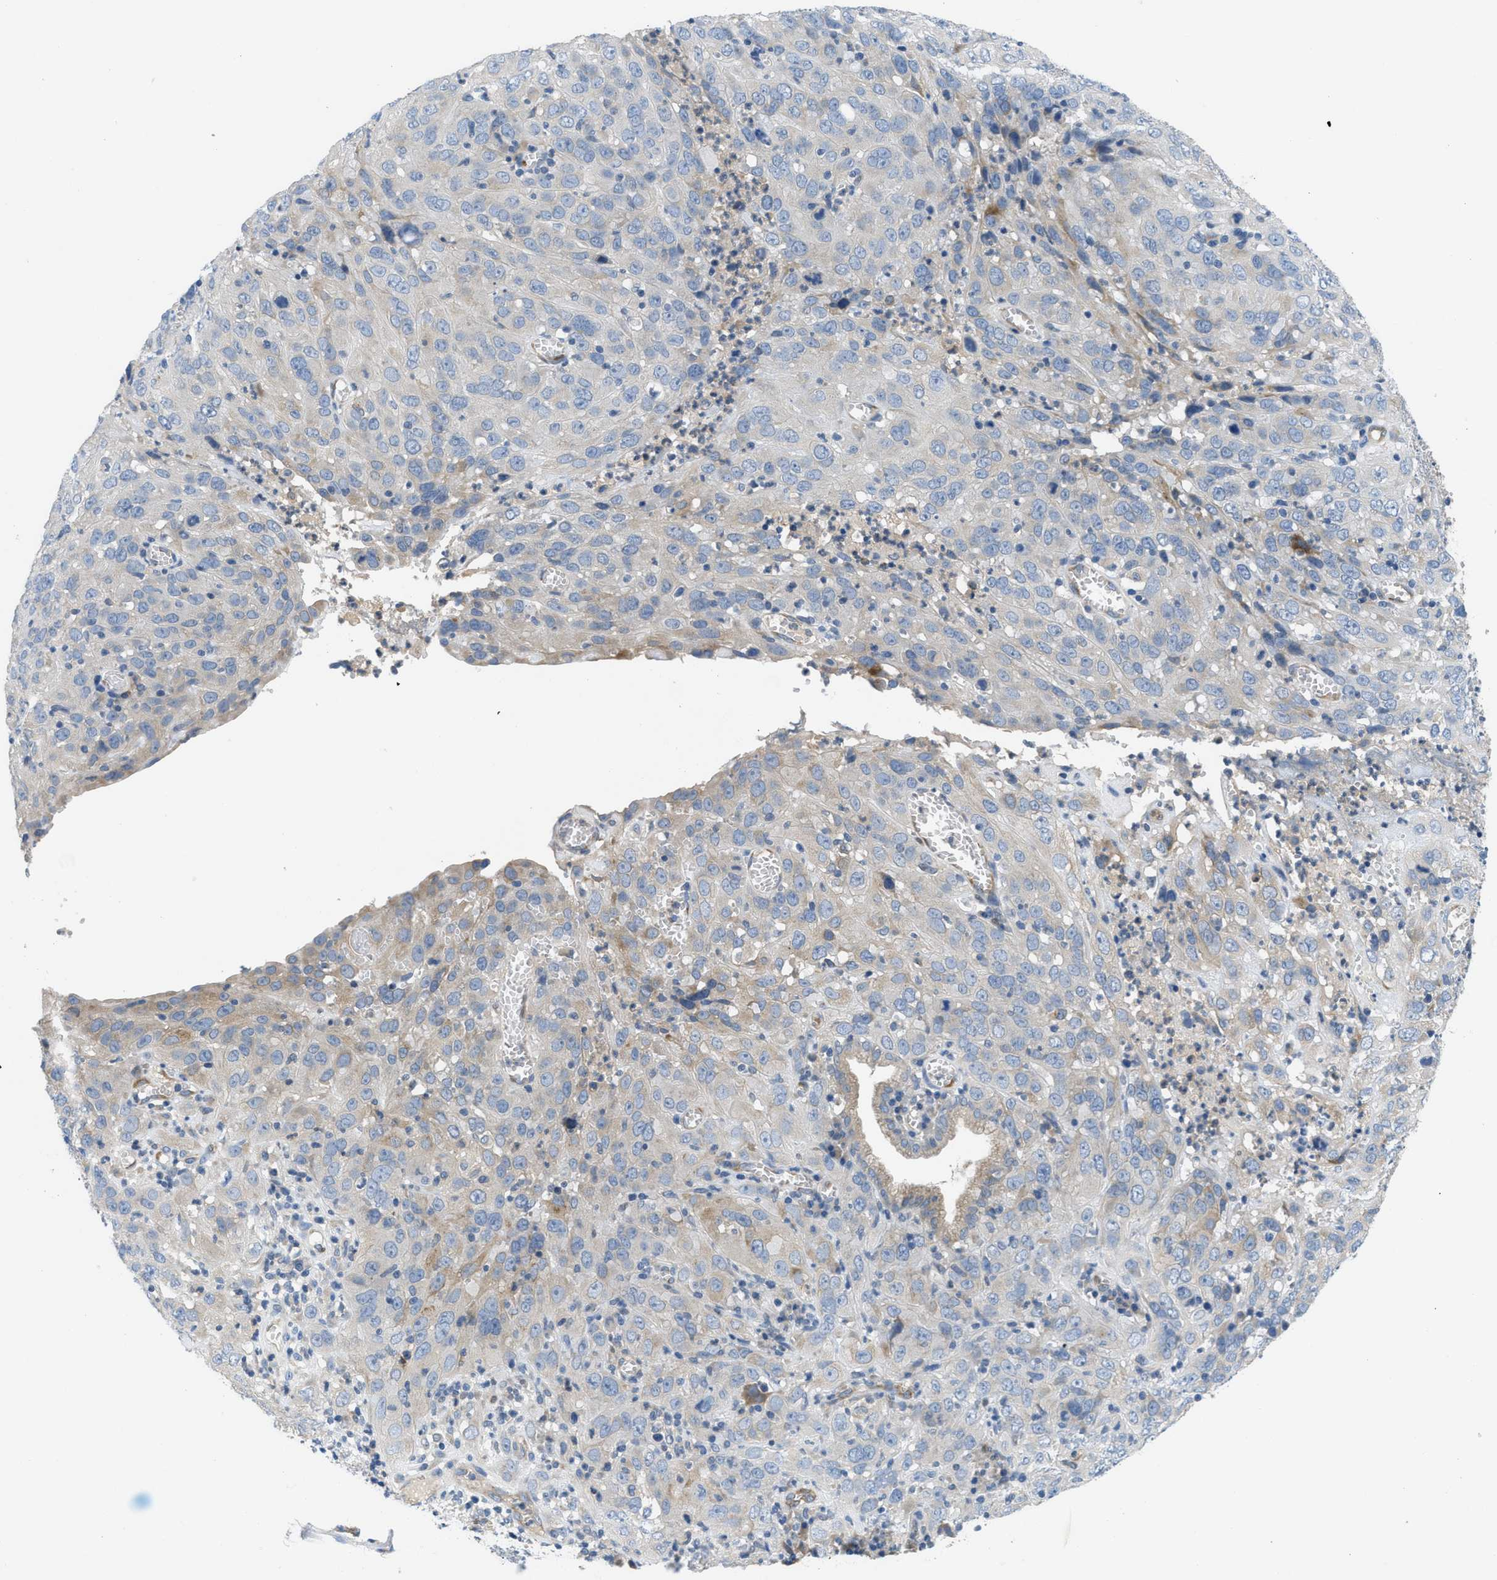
{"staining": {"intensity": "weak", "quantity": "<25%", "location": "cytoplasmic/membranous"}, "tissue": "cervical cancer", "cell_type": "Tumor cells", "image_type": "cancer", "snomed": [{"axis": "morphology", "description": "Squamous cell carcinoma, NOS"}, {"axis": "topography", "description": "Cervix"}], "caption": "Immunohistochemistry (IHC) histopathology image of neoplastic tissue: human cervical cancer (squamous cell carcinoma) stained with DAB (3,3'-diaminobenzidine) exhibits no significant protein expression in tumor cells.", "gene": "PGR", "patient": {"sex": "female", "age": 32}}